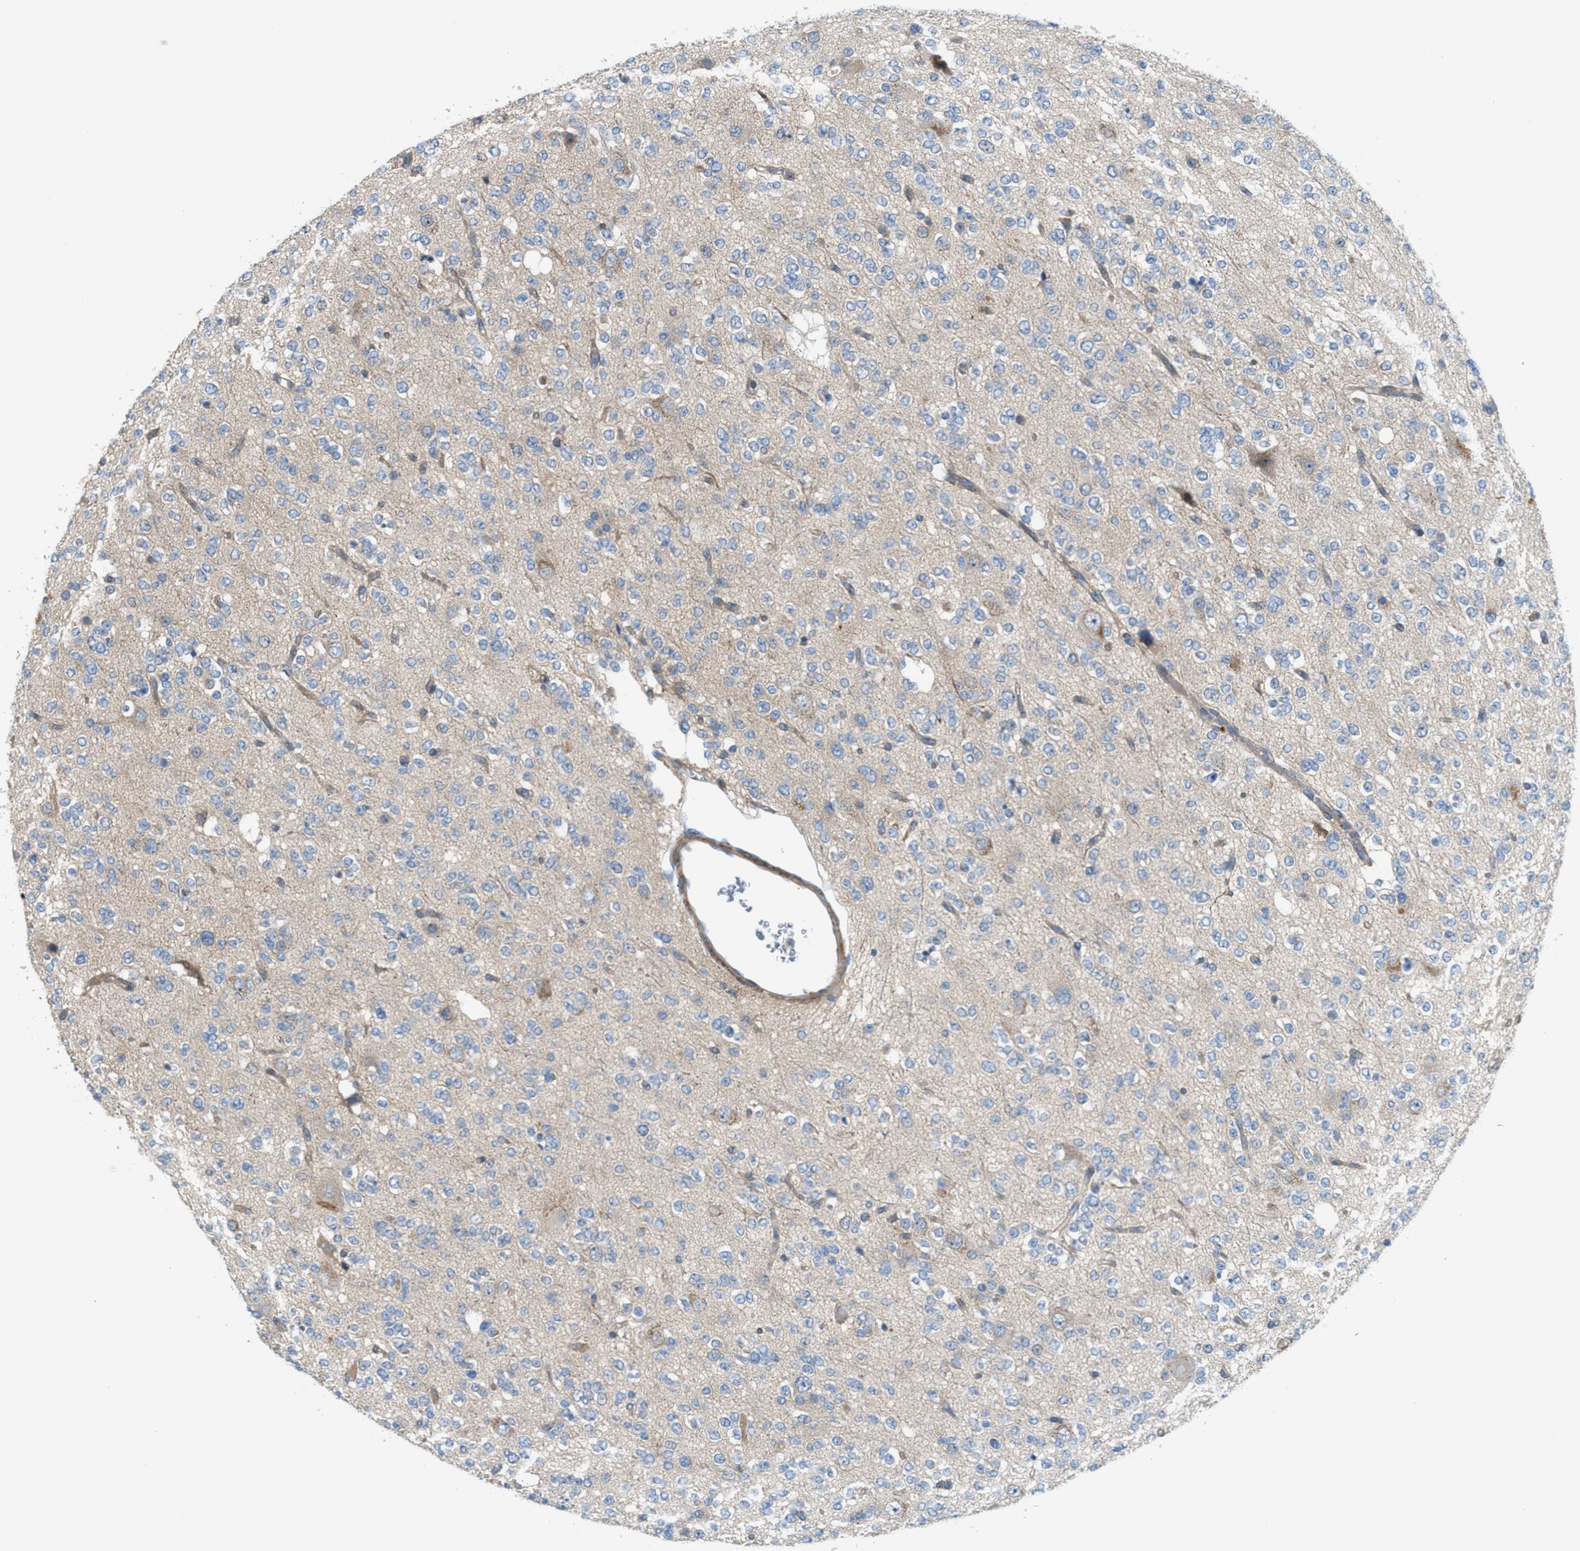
{"staining": {"intensity": "weak", "quantity": "<25%", "location": "cytoplasmic/membranous"}, "tissue": "glioma", "cell_type": "Tumor cells", "image_type": "cancer", "snomed": [{"axis": "morphology", "description": "Glioma, malignant, Low grade"}, {"axis": "topography", "description": "Brain"}], "caption": "IHC photomicrograph of neoplastic tissue: human glioma stained with DAB (3,3'-diaminobenzidine) displays no significant protein positivity in tumor cells.", "gene": "CYB5D1", "patient": {"sex": "male", "age": 38}}